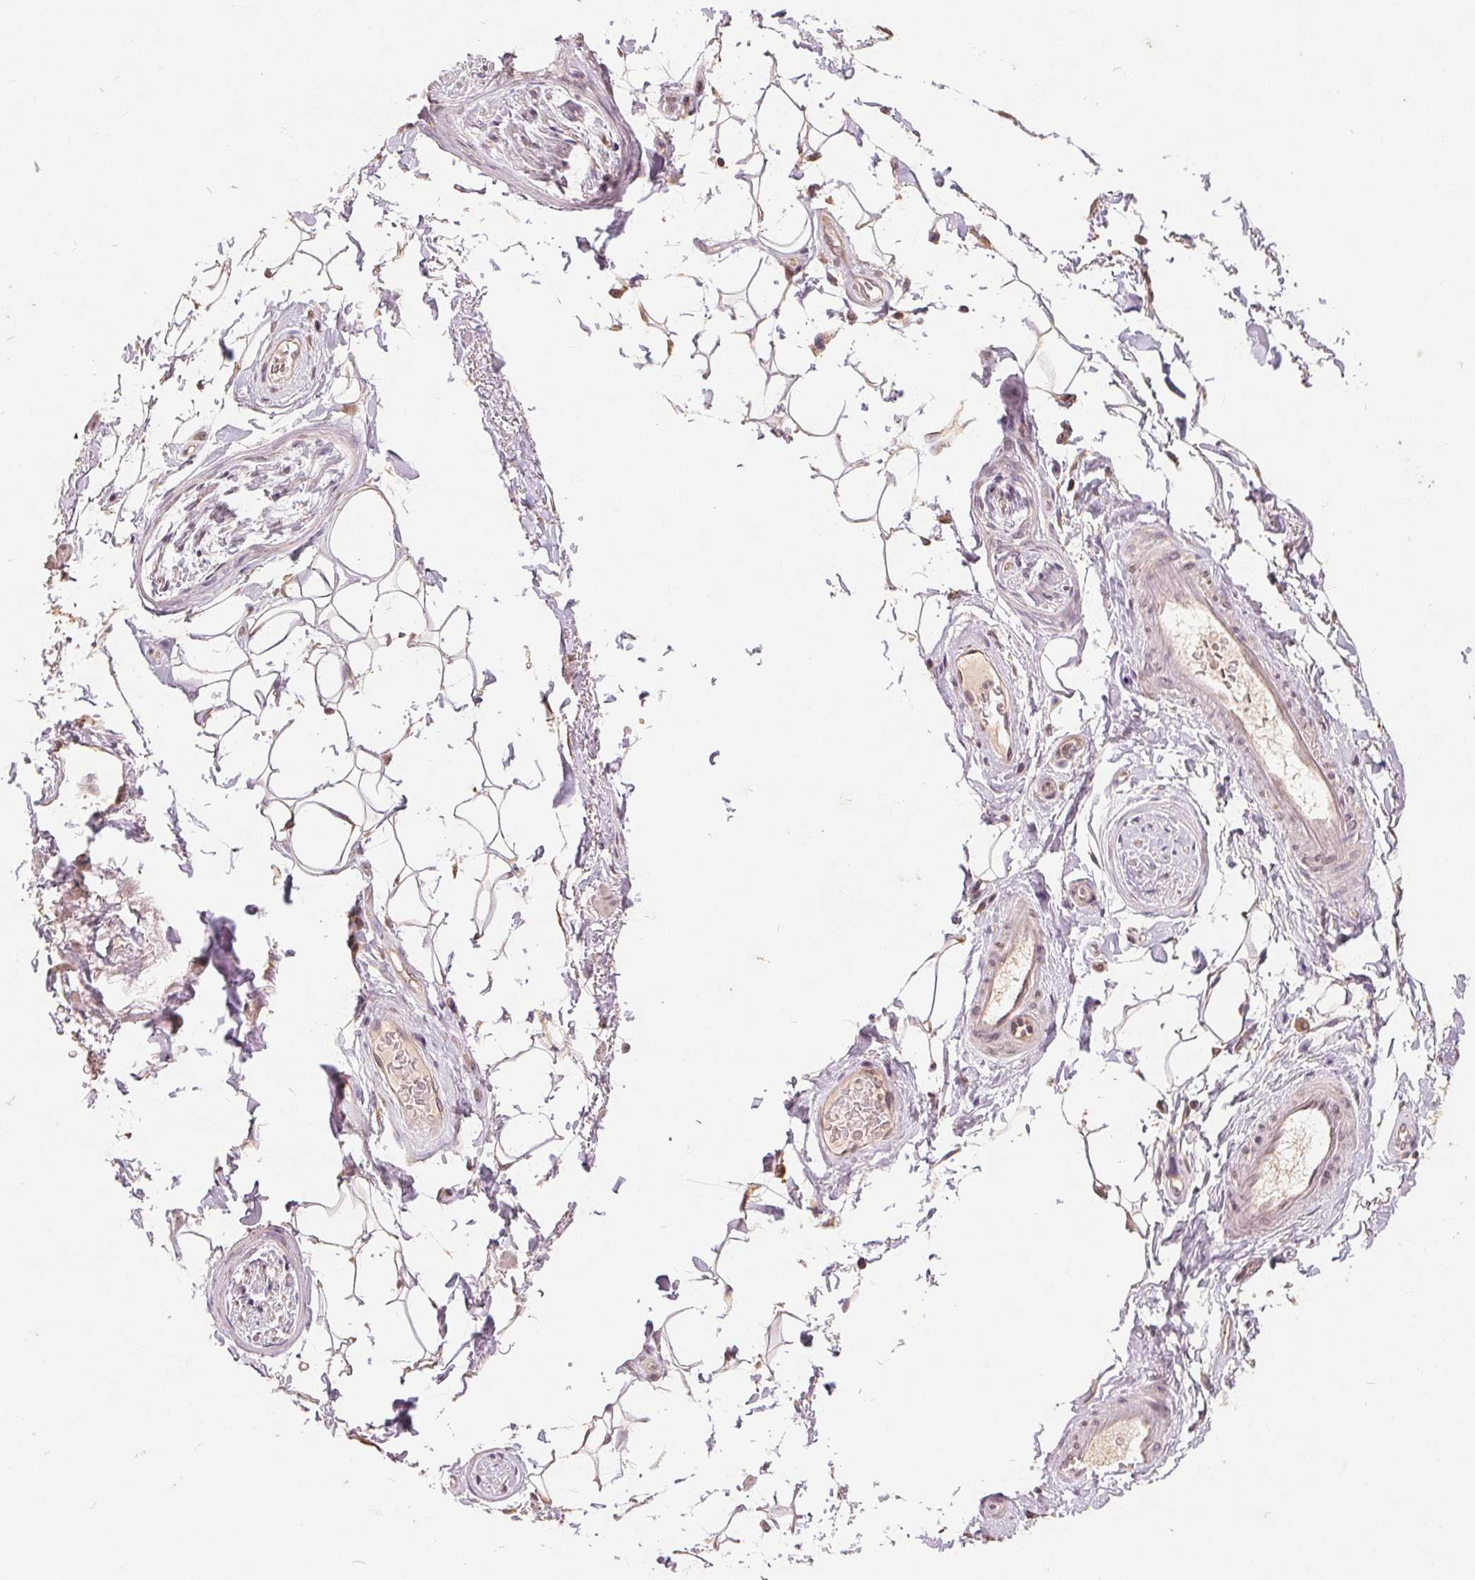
{"staining": {"intensity": "moderate", "quantity": "25%-75%", "location": "cytoplasmic/membranous"}, "tissue": "adipose tissue", "cell_type": "Adipocytes", "image_type": "normal", "snomed": [{"axis": "morphology", "description": "Normal tissue, NOS"}, {"axis": "topography", "description": "Anal"}, {"axis": "topography", "description": "Peripheral nerve tissue"}], "caption": "DAB immunohistochemical staining of unremarkable human adipose tissue exhibits moderate cytoplasmic/membranous protein expression in about 25%-75% of adipocytes.", "gene": "CDIPT", "patient": {"sex": "male", "age": 51}}